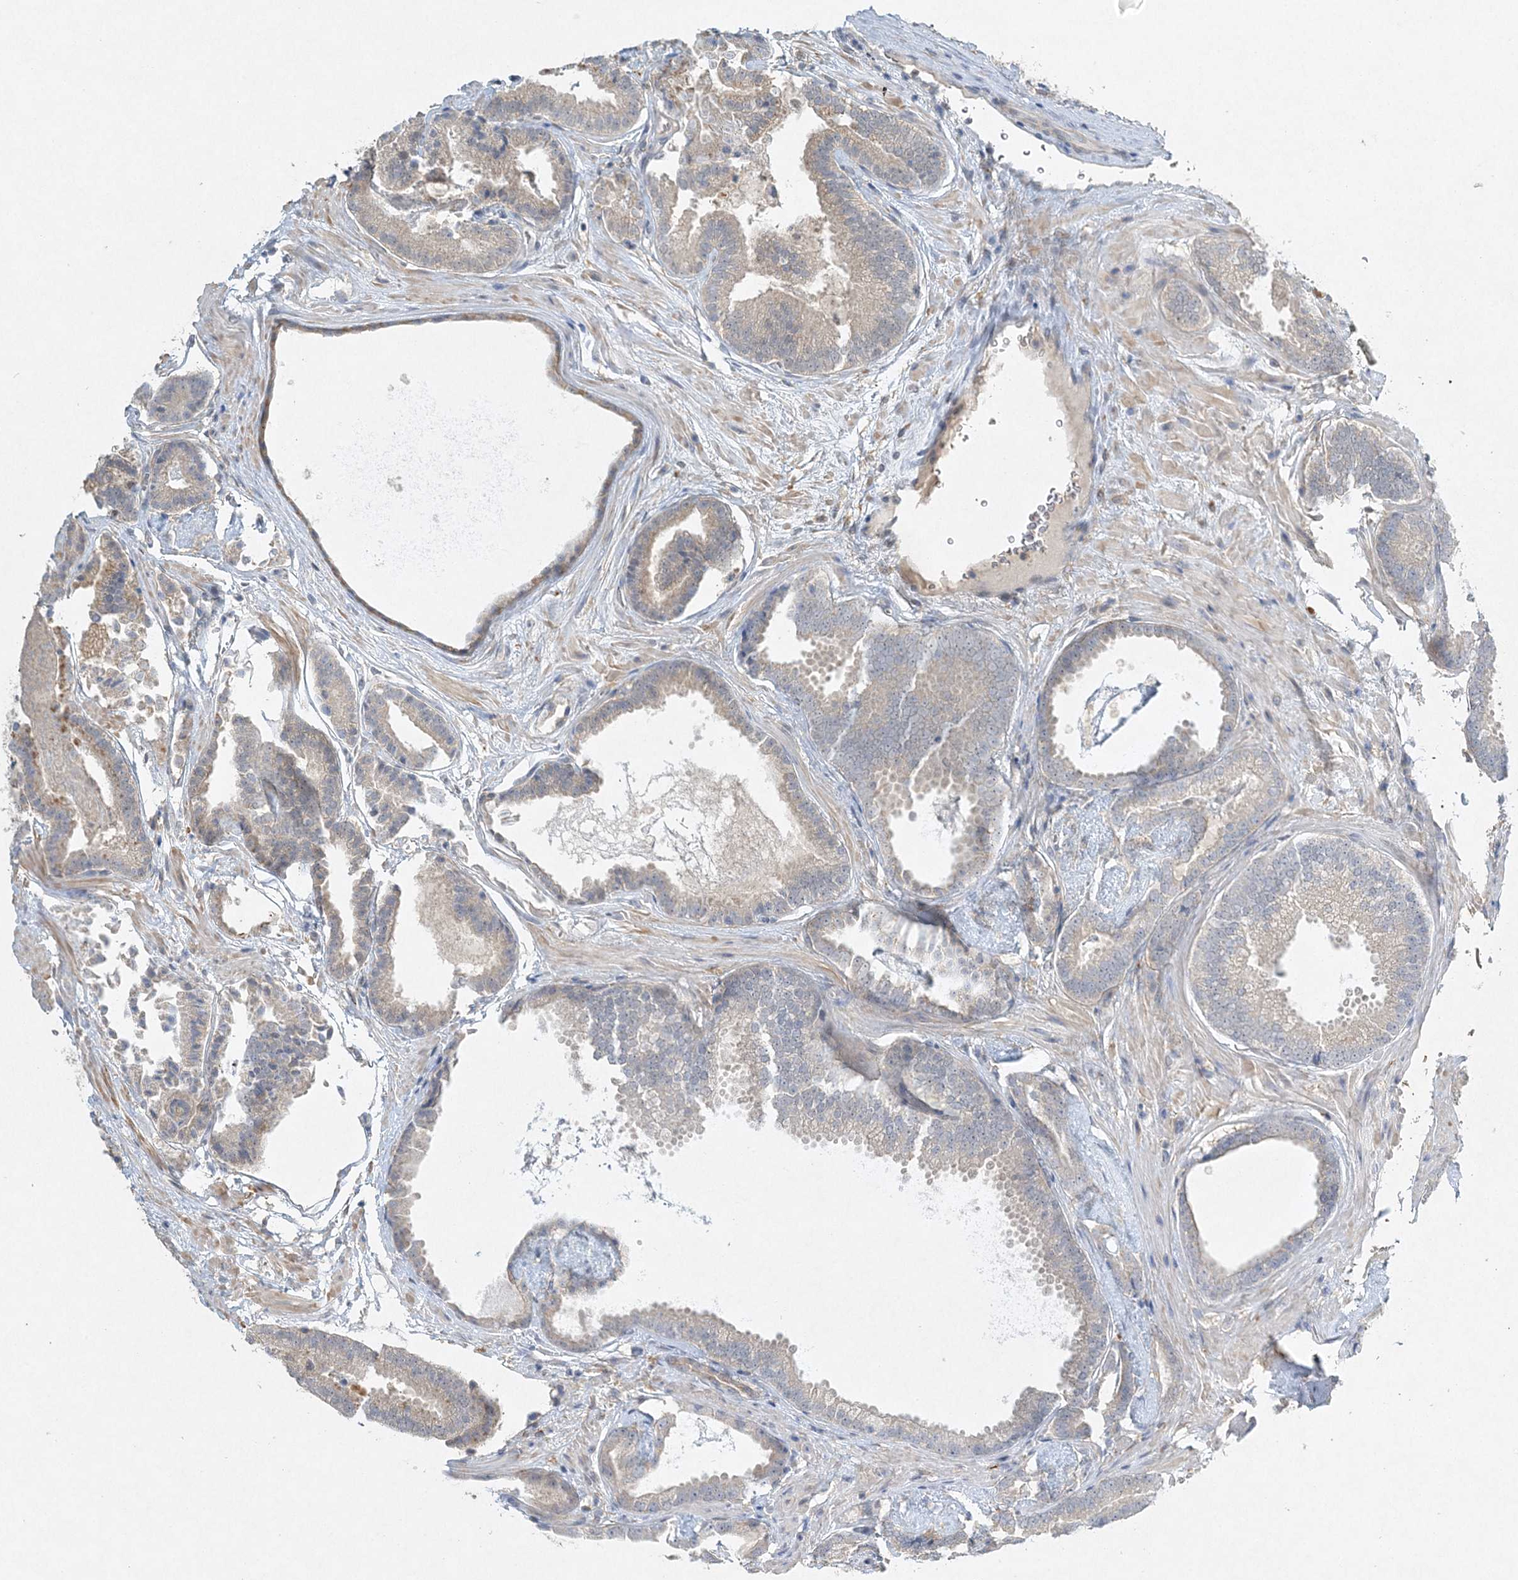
{"staining": {"intensity": "weak", "quantity": "<25%", "location": "cytoplasmic/membranous"}, "tissue": "prostate cancer", "cell_type": "Tumor cells", "image_type": "cancer", "snomed": [{"axis": "morphology", "description": "Adenocarcinoma, Low grade"}, {"axis": "topography", "description": "Prostate"}], "caption": "Immunohistochemistry histopathology image of neoplastic tissue: human prostate adenocarcinoma (low-grade) stained with DAB (3,3'-diaminobenzidine) shows no significant protein staining in tumor cells. (Brightfield microscopy of DAB (3,3'-diaminobenzidine) IHC at high magnification).", "gene": "MAT2B", "patient": {"sex": "male", "age": 71}}